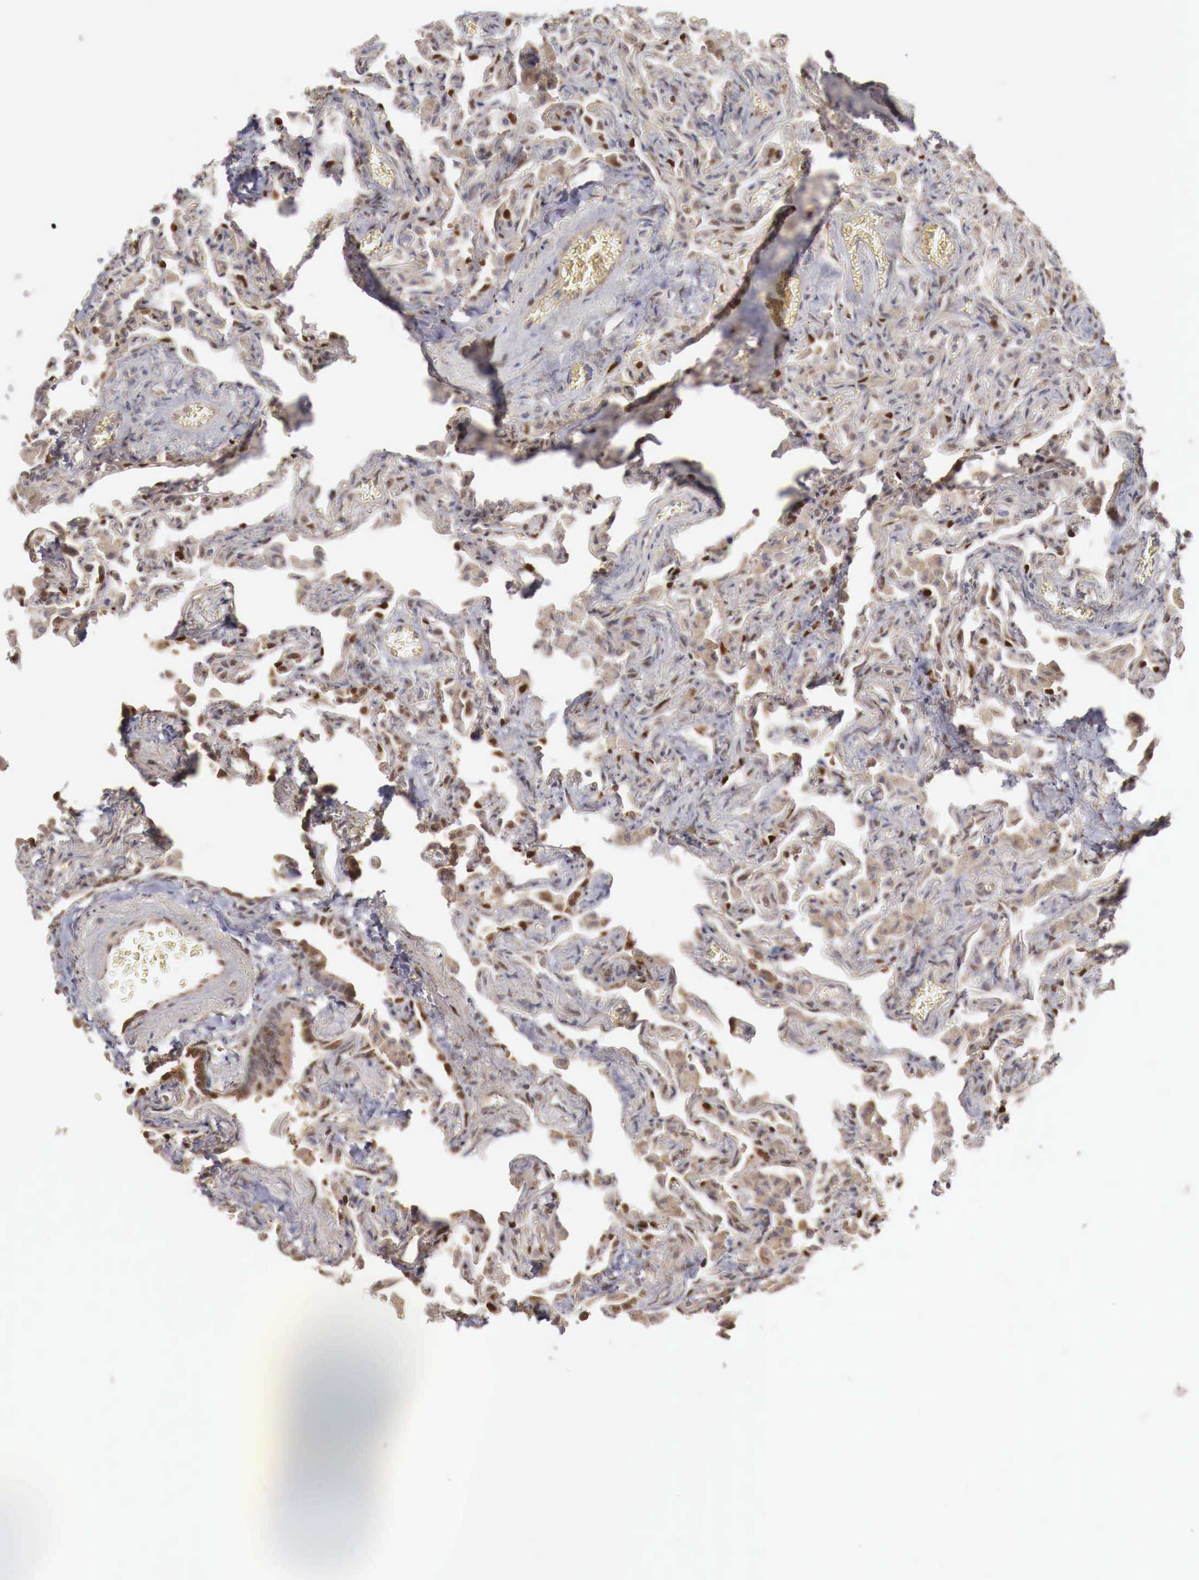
{"staining": {"intensity": "moderate", "quantity": "<25%", "location": "nuclear"}, "tissue": "lung", "cell_type": "Alveolar cells", "image_type": "normal", "snomed": [{"axis": "morphology", "description": "Normal tissue, NOS"}, {"axis": "topography", "description": "Lung"}], "caption": "Unremarkable lung reveals moderate nuclear staining in about <25% of alveolar cells, visualized by immunohistochemistry. Nuclei are stained in blue.", "gene": "KHDRBS2", "patient": {"sex": "male", "age": 73}}